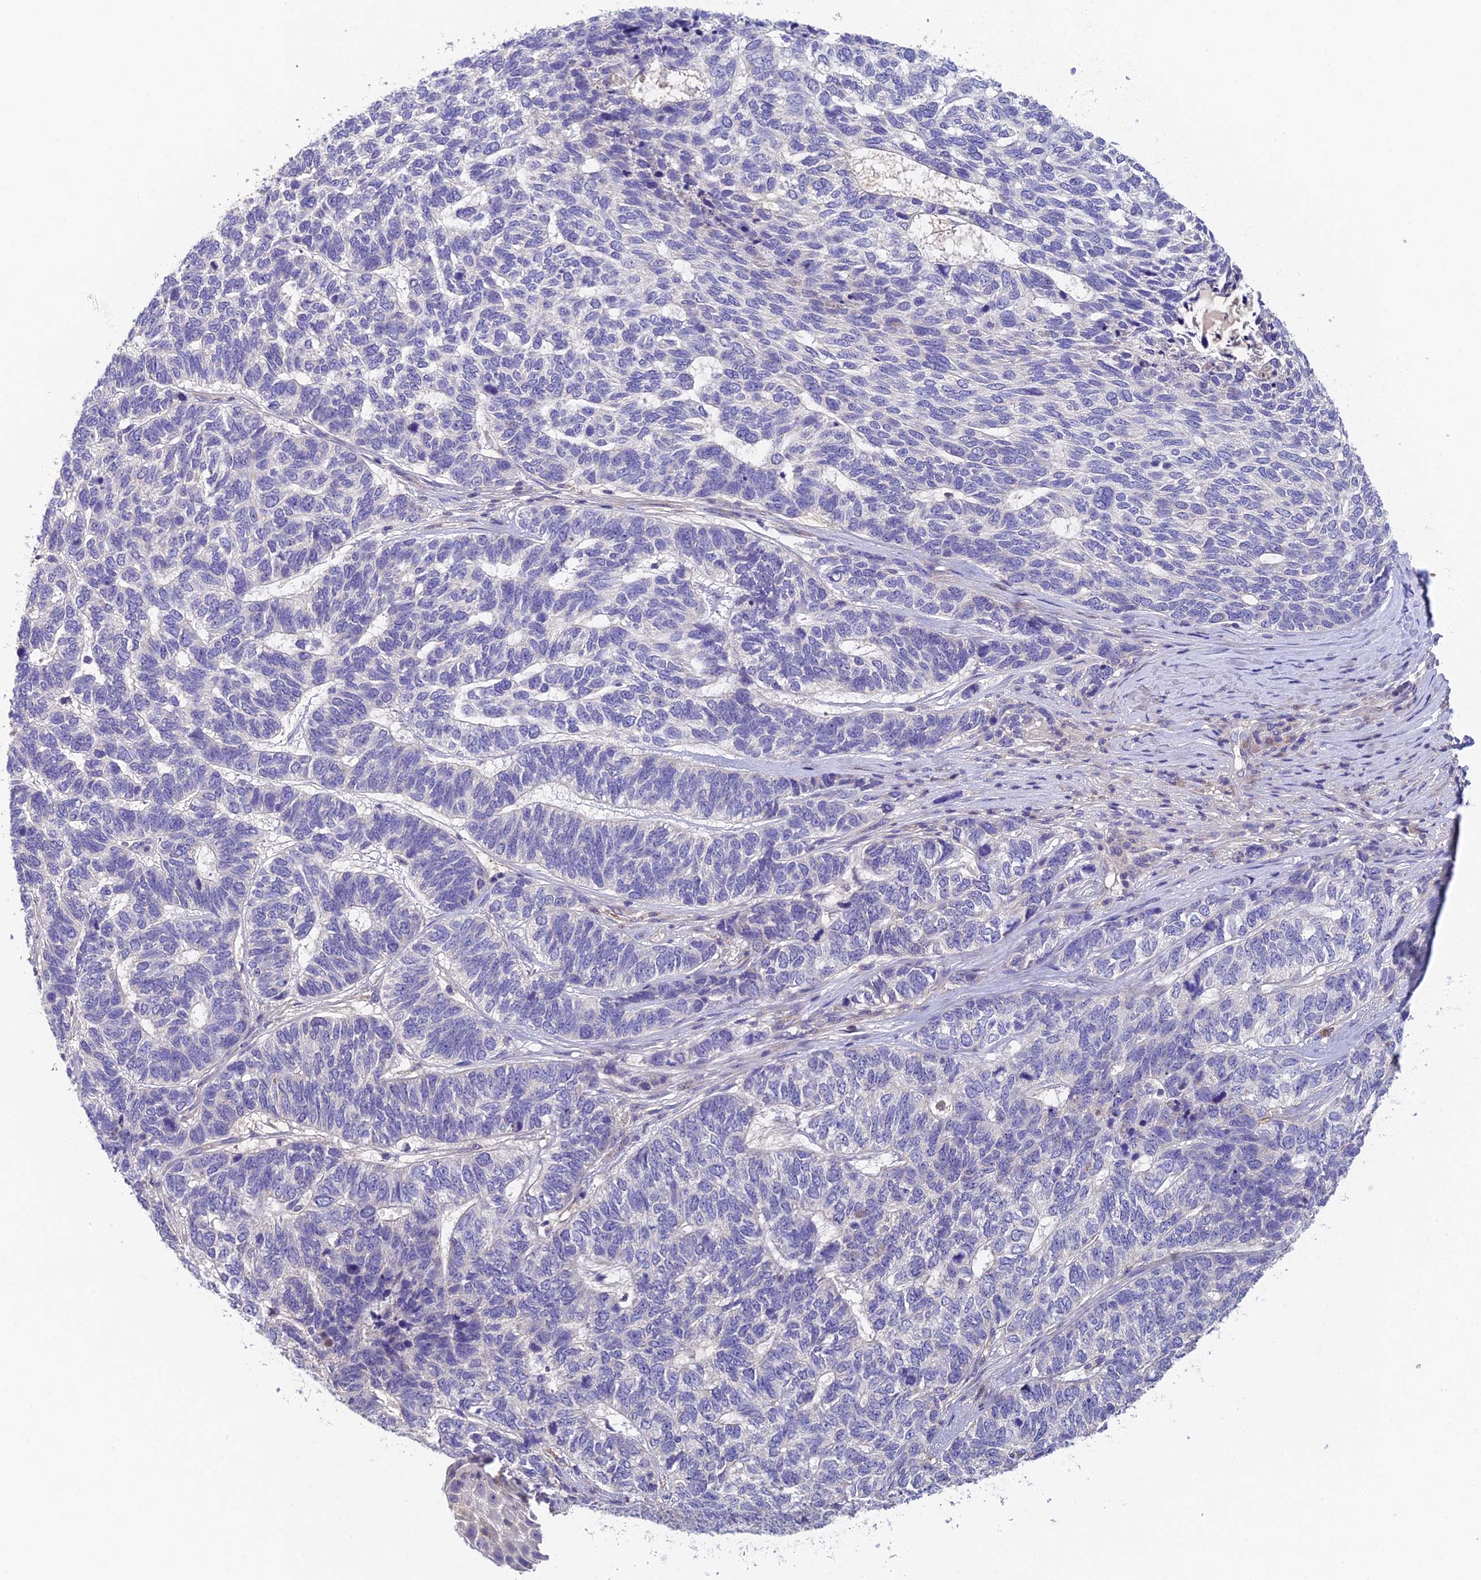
{"staining": {"intensity": "negative", "quantity": "none", "location": "none"}, "tissue": "skin cancer", "cell_type": "Tumor cells", "image_type": "cancer", "snomed": [{"axis": "morphology", "description": "Basal cell carcinoma"}, {"axis": "topography", "description": "Skin"}], "caption": "This histopathology image is of basal cell carcinoma (skin) stained with immunohistochemistry (IHC) to label a protein in brown with the nuclei are counter-stained blue. There is no staining in tumor cells.", "gene": "ADAMTS13", "patient": {"sex": "female", "age": 65}}